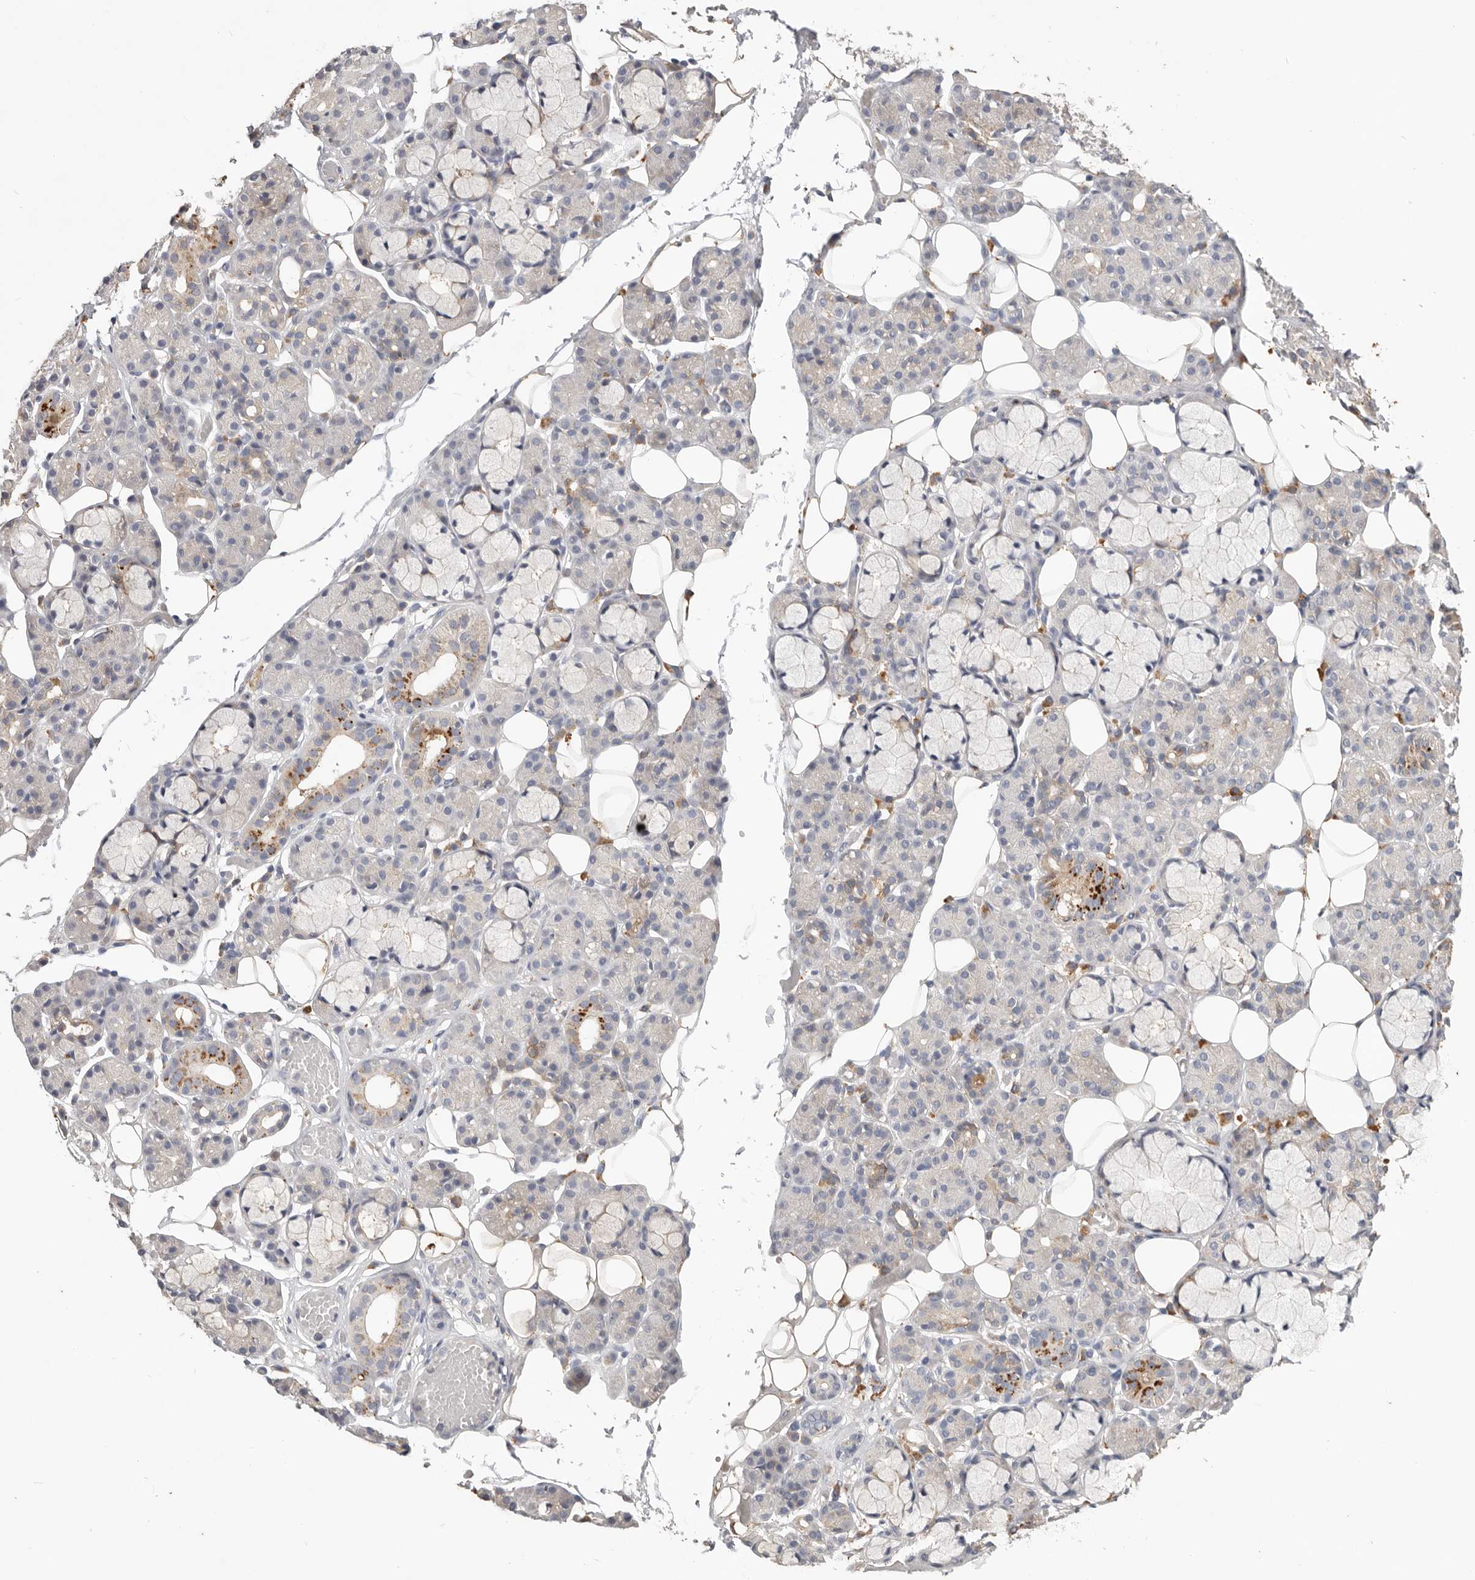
{"staining": {"intensity": "moderate", "quantity": "<25%", "location": "cytoplasmic/membranous"}, "tissue": "salivary gland", "cell_type": "Glandular cells", "image_type": "normal", "snomed": [{"axis": "morphology", "description": "Normal tissue, NOS"}, {"axis": "topography", "description": "Salivary gland"}], "caption": "Immunohistochemistry (IHC) (DAB) staining of benign human salivary gland shows moderate cytoplasmic/membranous protein staining in approximately <25% of glandular cells. Ihc stains the protein in brown and the nuclei are stained blue.", "gene": "WDR77", "patient": {"sex": "male", "age": 63}}